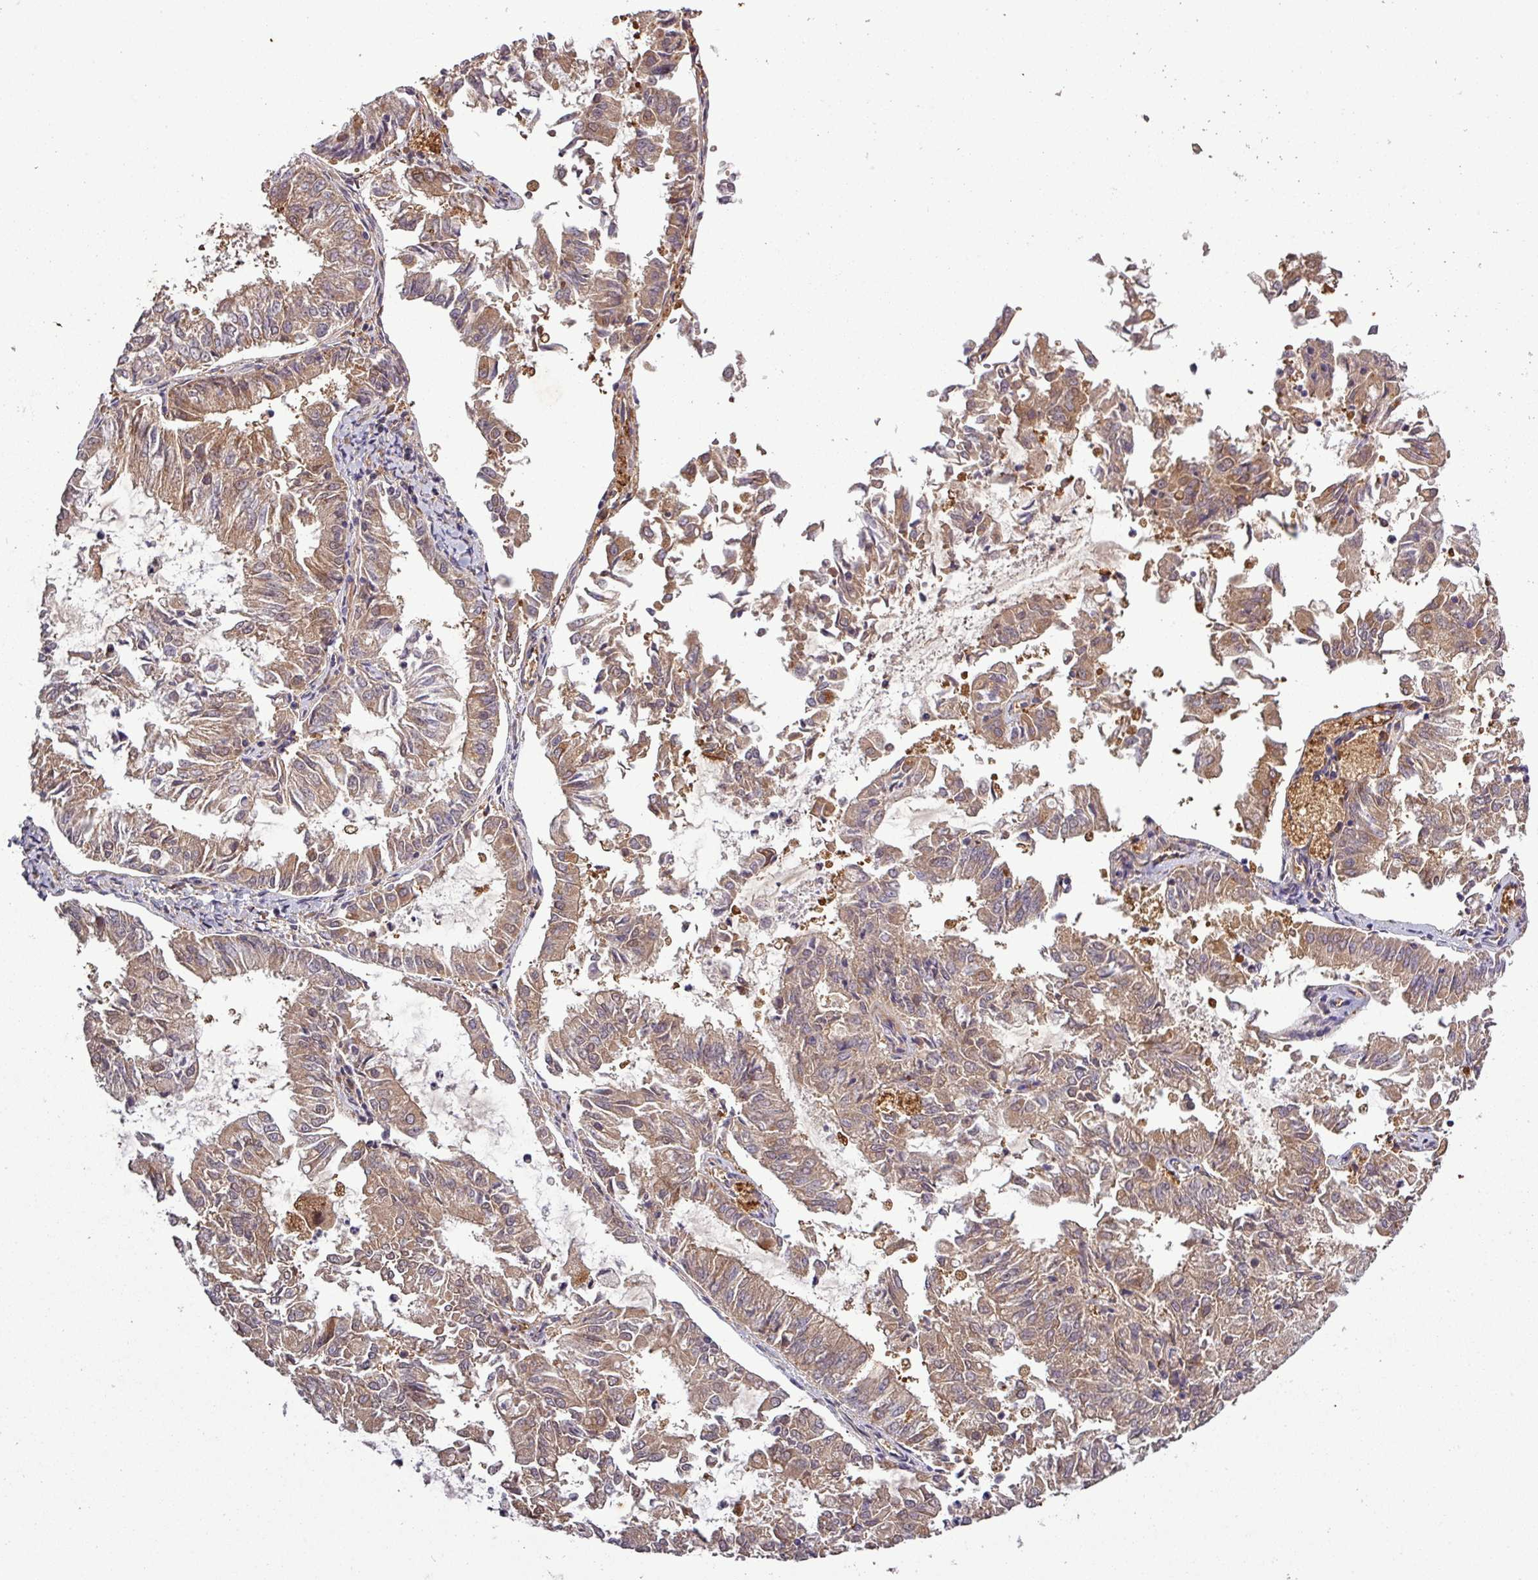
{"staining": {"intensity": "weak", "quantity": ">75%", "location": "cytoplasmic/membranous"}, "tissue": "endometrial cancer", "cell_type": "Tumor cells", "image_type": "cancer", "snomed": [{"axis": "morphology", "description": "Adenocarcinoma, NOS"}, {"axis": "topography", "description": "Endometrium"}], "caption": "This micrograph demonstrates IHC staining of endometrial adenocarcinoma, with low weak cytoplasmic/membranous staining in approximately >75% of tumor cells.", "gene": "SIRPB2", "patient": {"sex": "female", "age": 57}}